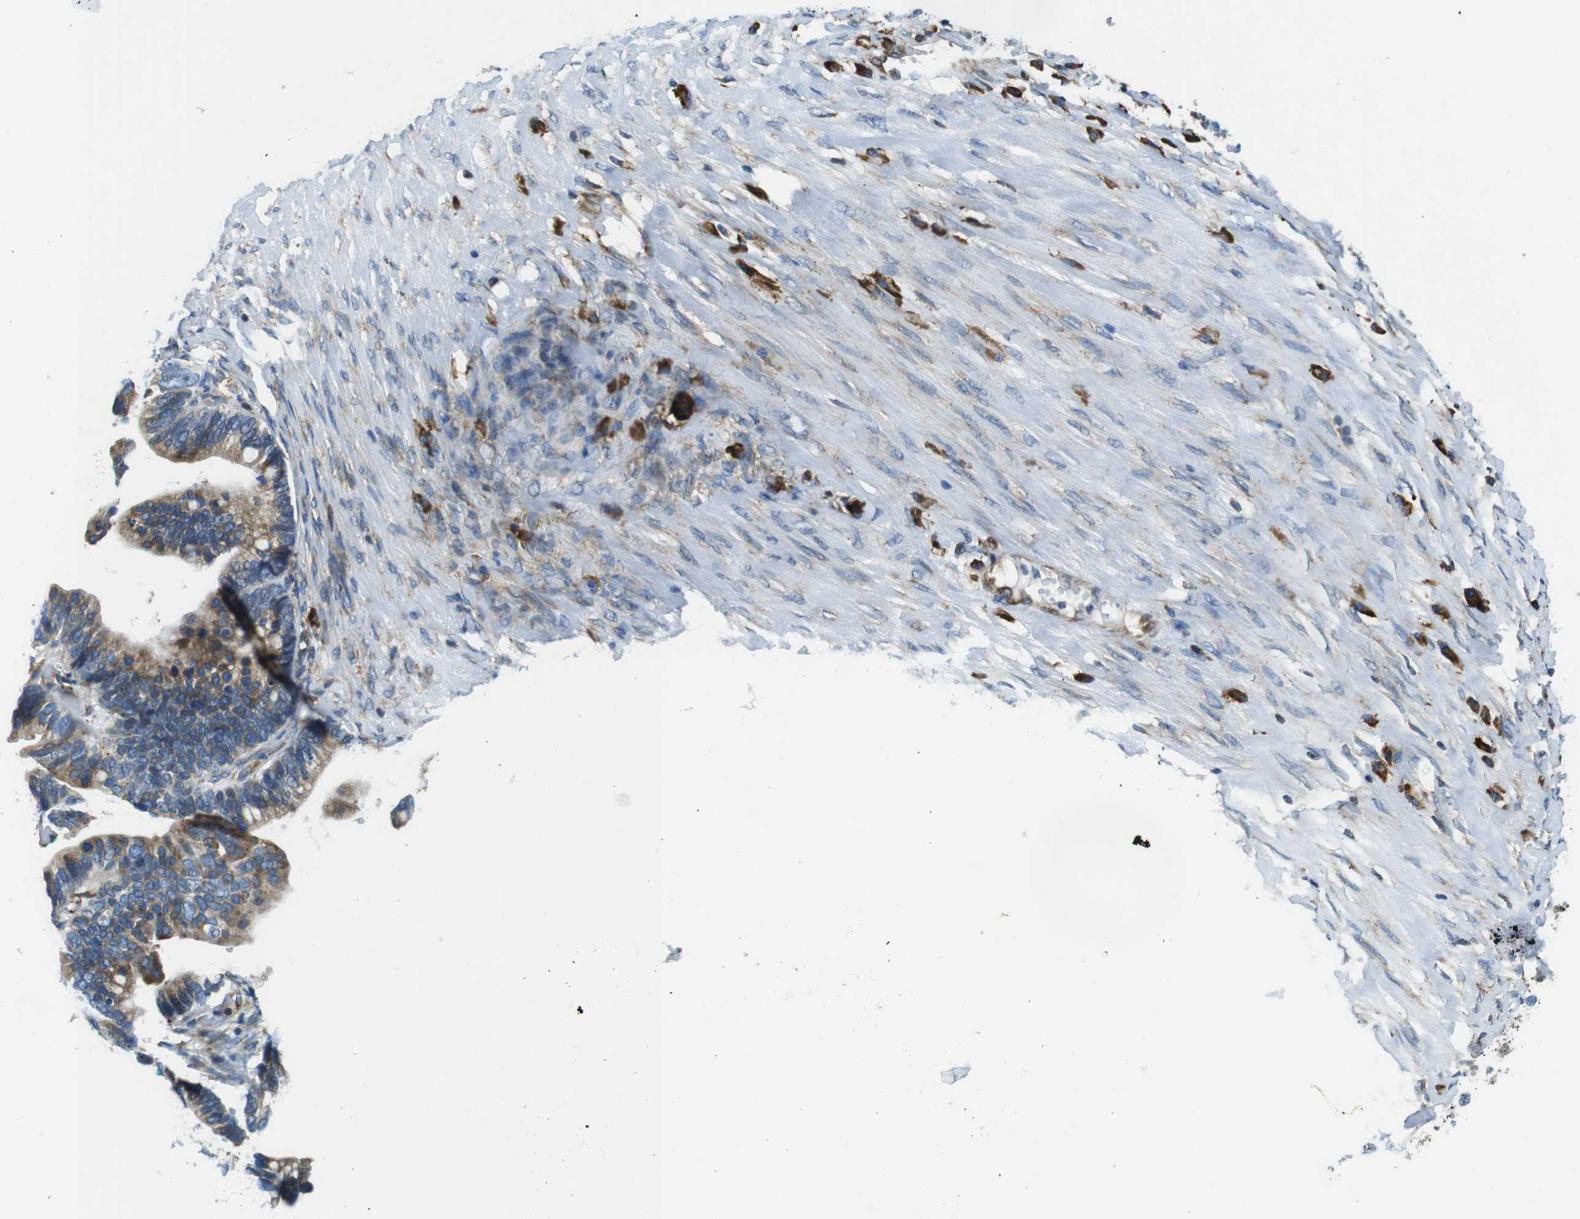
{"staining": {"intensity": "moderate", "quantity": ">75%", "location": "cytoplasmic/membranous"}, "tissue": "ovarian cancer", "cell_type": "Tumor cells", "image_type": "cancer", "snomed": [{"axis": "morphology", "description": "Cystadenocarcinoma, serous, NOS"}, {"axis": "topography", "description": "Ovary"}], "caption": "A photomicrograph of serous cystadenocarcinoma (ovarian) stained for a protein displays moderate cytoplasmic/membranous brown staining in tumor cells.", "gene": "UGGT1", "patient": {"sex": "female", "age": 56}}